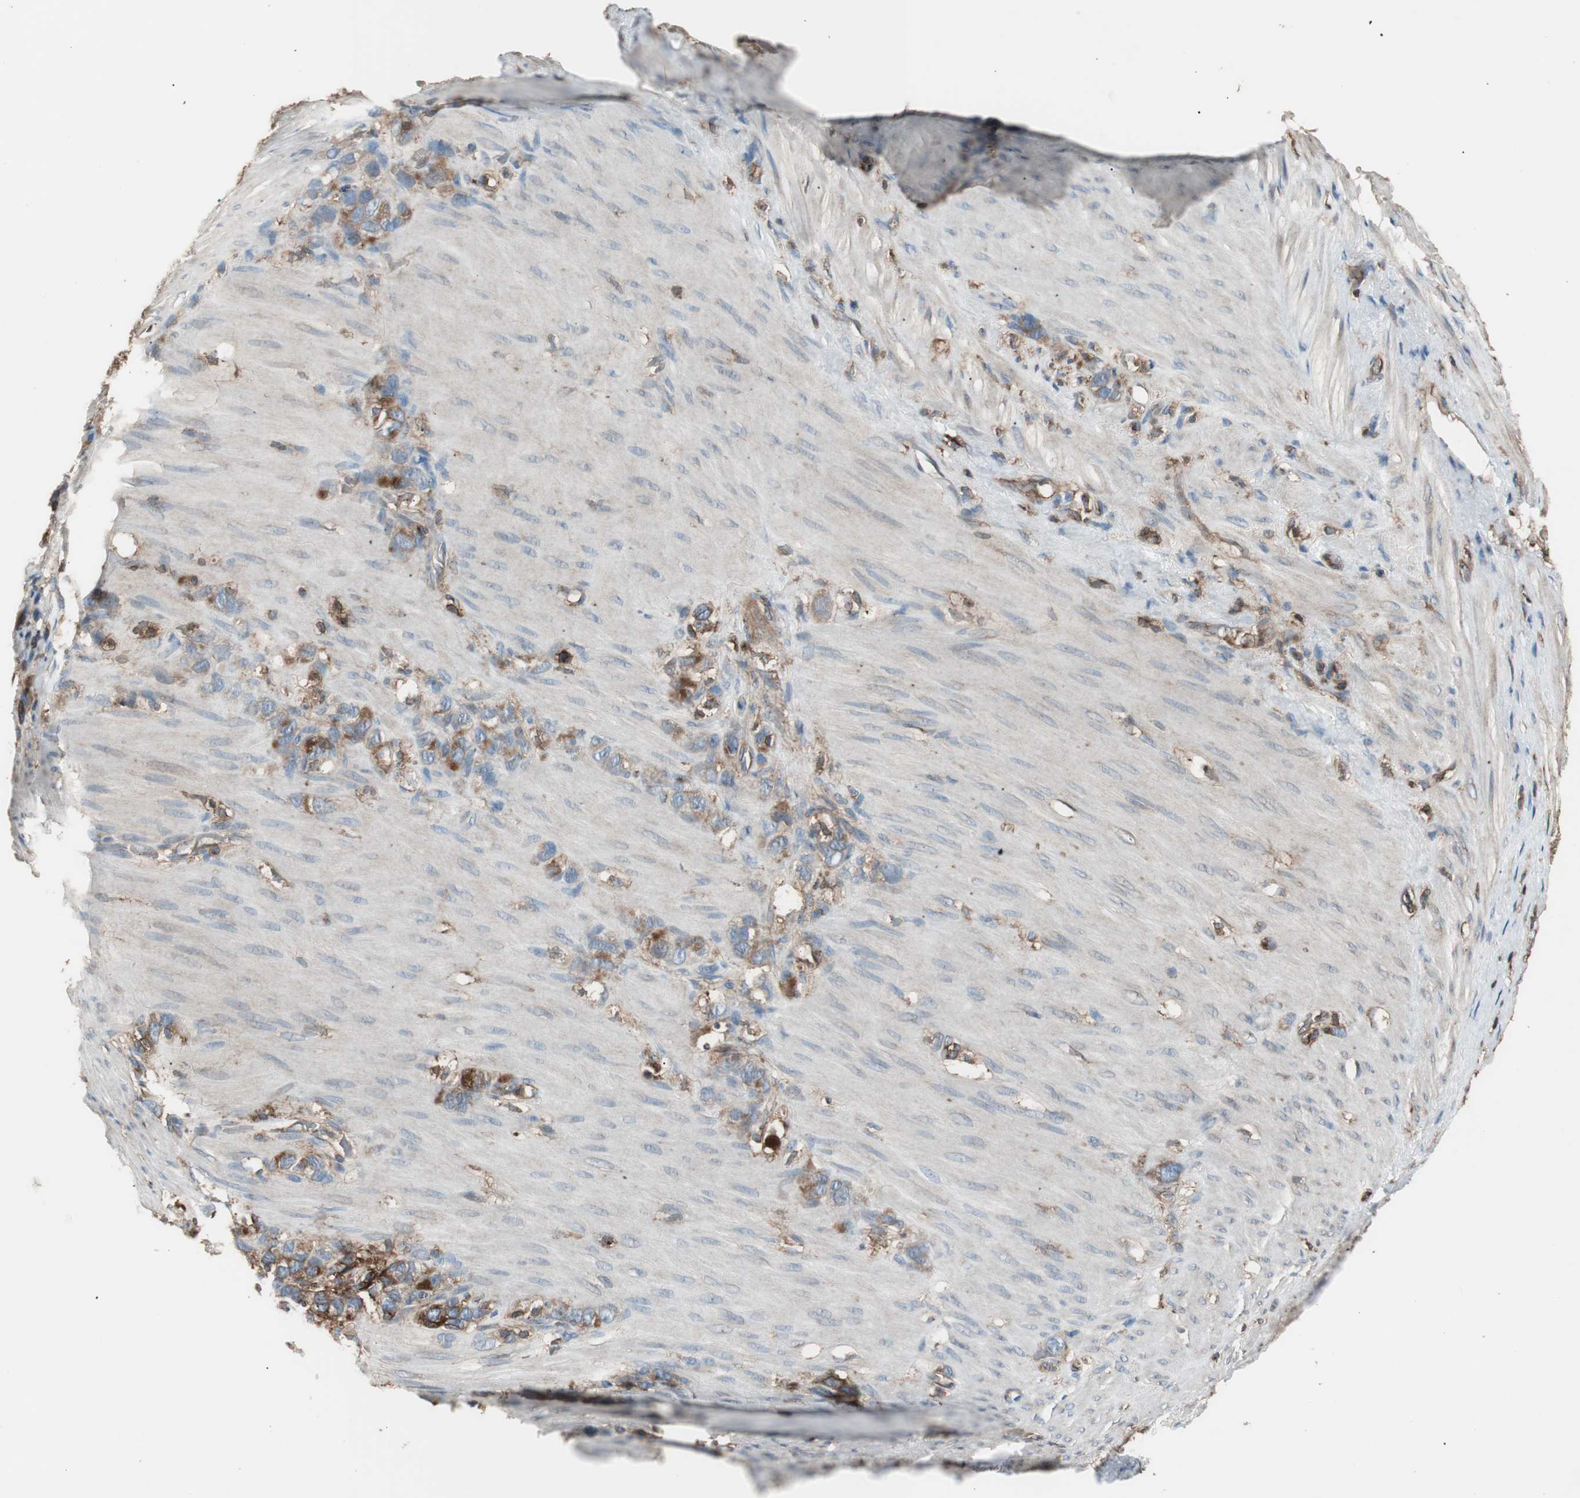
{"staining": {"intensity": "moderate", "quantity": "25%-75%", "location": "cytoplasmic/membranous"}, "tissue": "stomach cancer", "cell_type": "Tumor cells", "image_type": "cancer", "snomed": [{"axis": "morphology", "description": "Normal tissue, NOS"}, {"axis": "morphology", "description": "Adenocarcinoma, NOS"}, {"axis": "morphology", "description": "Adenocarcinoma, High grade"}, {"axis": "topography", "description": "Stomach, upper"}, {"axis": "topography", "description": "Stomach"}], "caption": "An immunohistochemistry histopathology image of neoplastic tissue is shown. Protein staining in brown shows moderate cytoplasmic/membranous positivity in stomach cancer (adenocarcinoma) within tumor cells.", "gene": "B2M", "patient": {"sex": "female", "age": 65}}